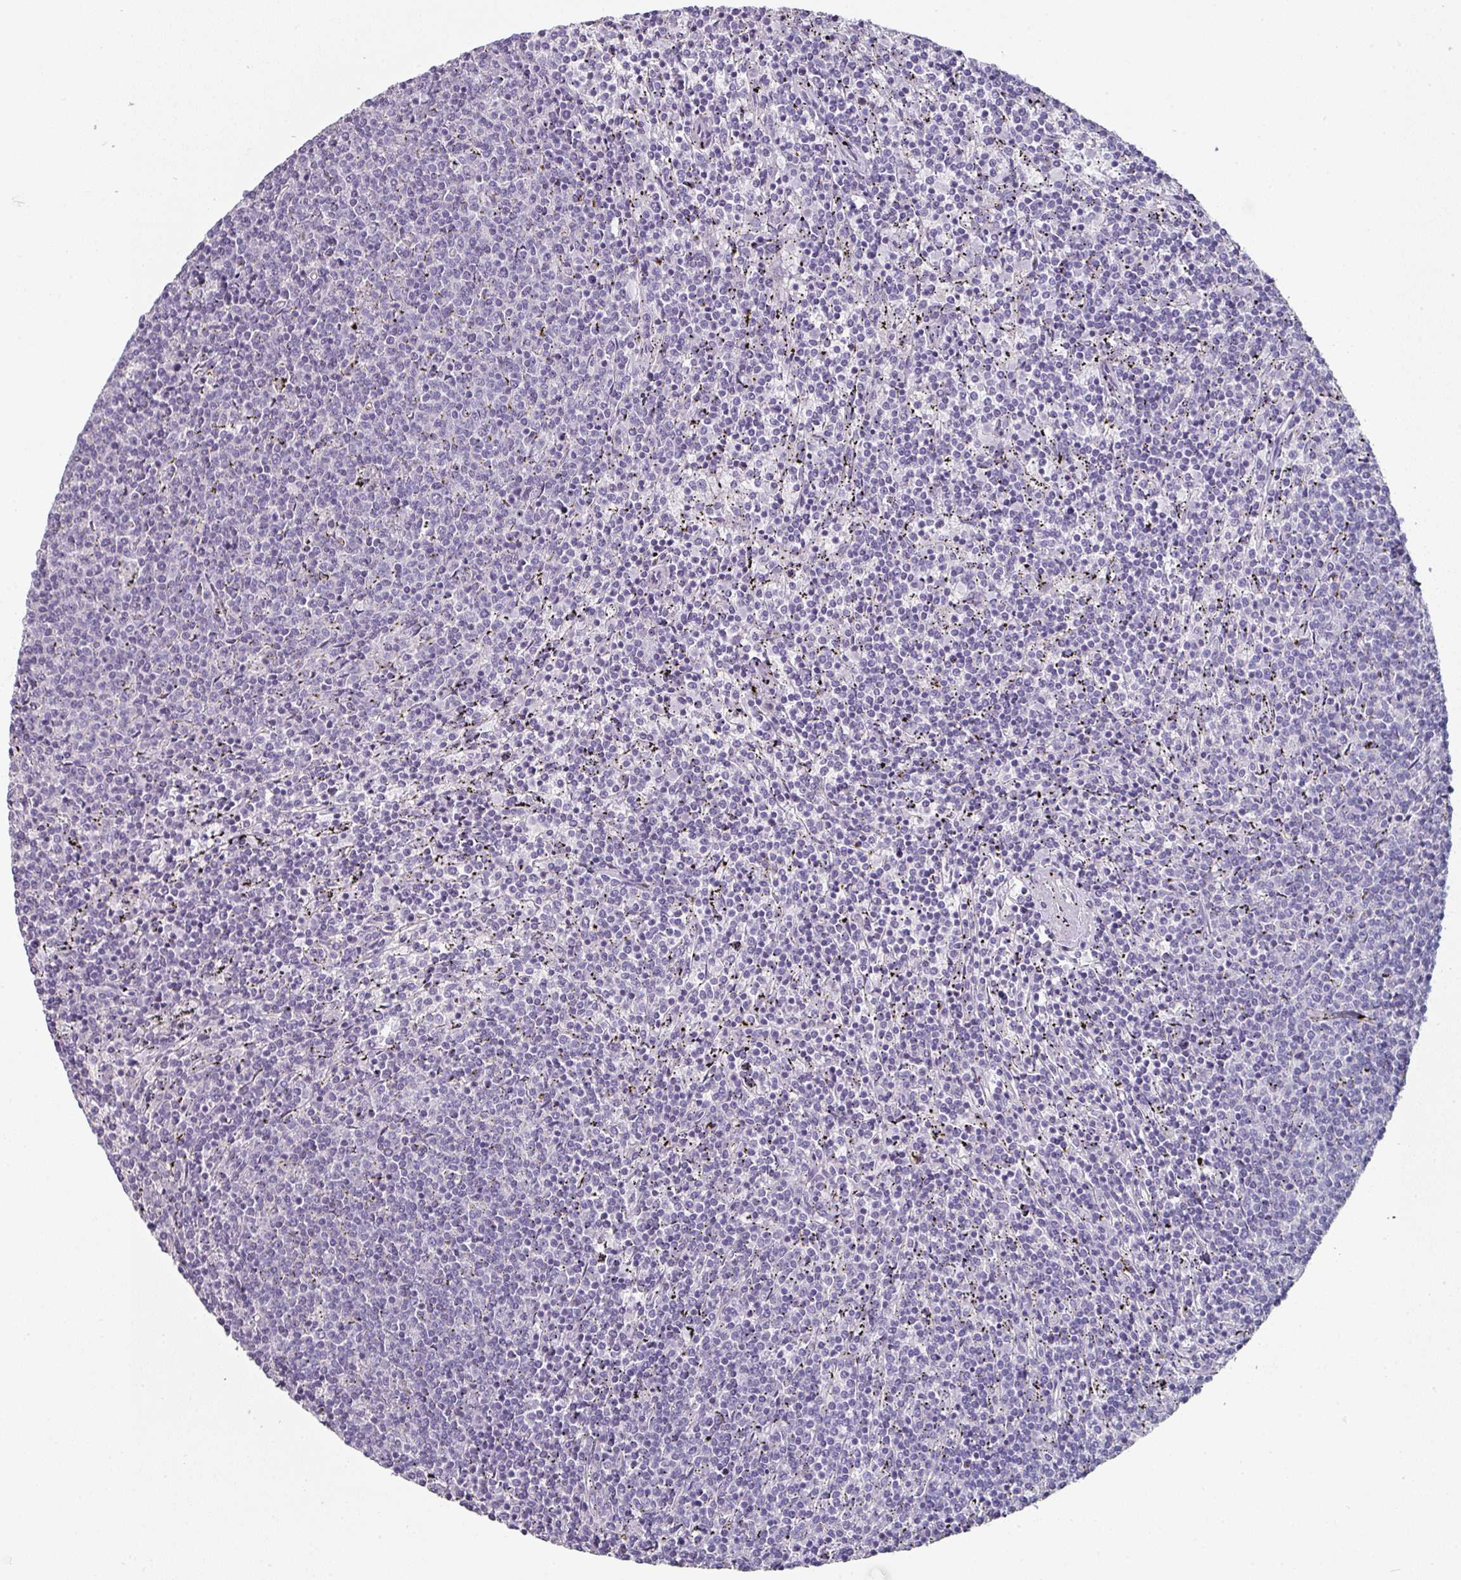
{"staining": {"intensity": "negative", "quantity": "none", "location": "none"}, "tissue": "lymphoma", "cell_type": "Tumor cells", "image_type": "cancer", "snomed": [{"axis": "morphology", "description": "Malignant lymphoma, non-Hodgkin's type, Low grade"}, {"axis": "topography", "description": "Spleen"}], "caption": "This photomicrograph is of lymphoma stained with immunohistochemistry (IHC) to label a protein in brown with the nuclei are counter-stained blue. There is no expression in tumor cells.", "gene": "SLC17A7", "patient": {"sex": "female", "age": 50}}